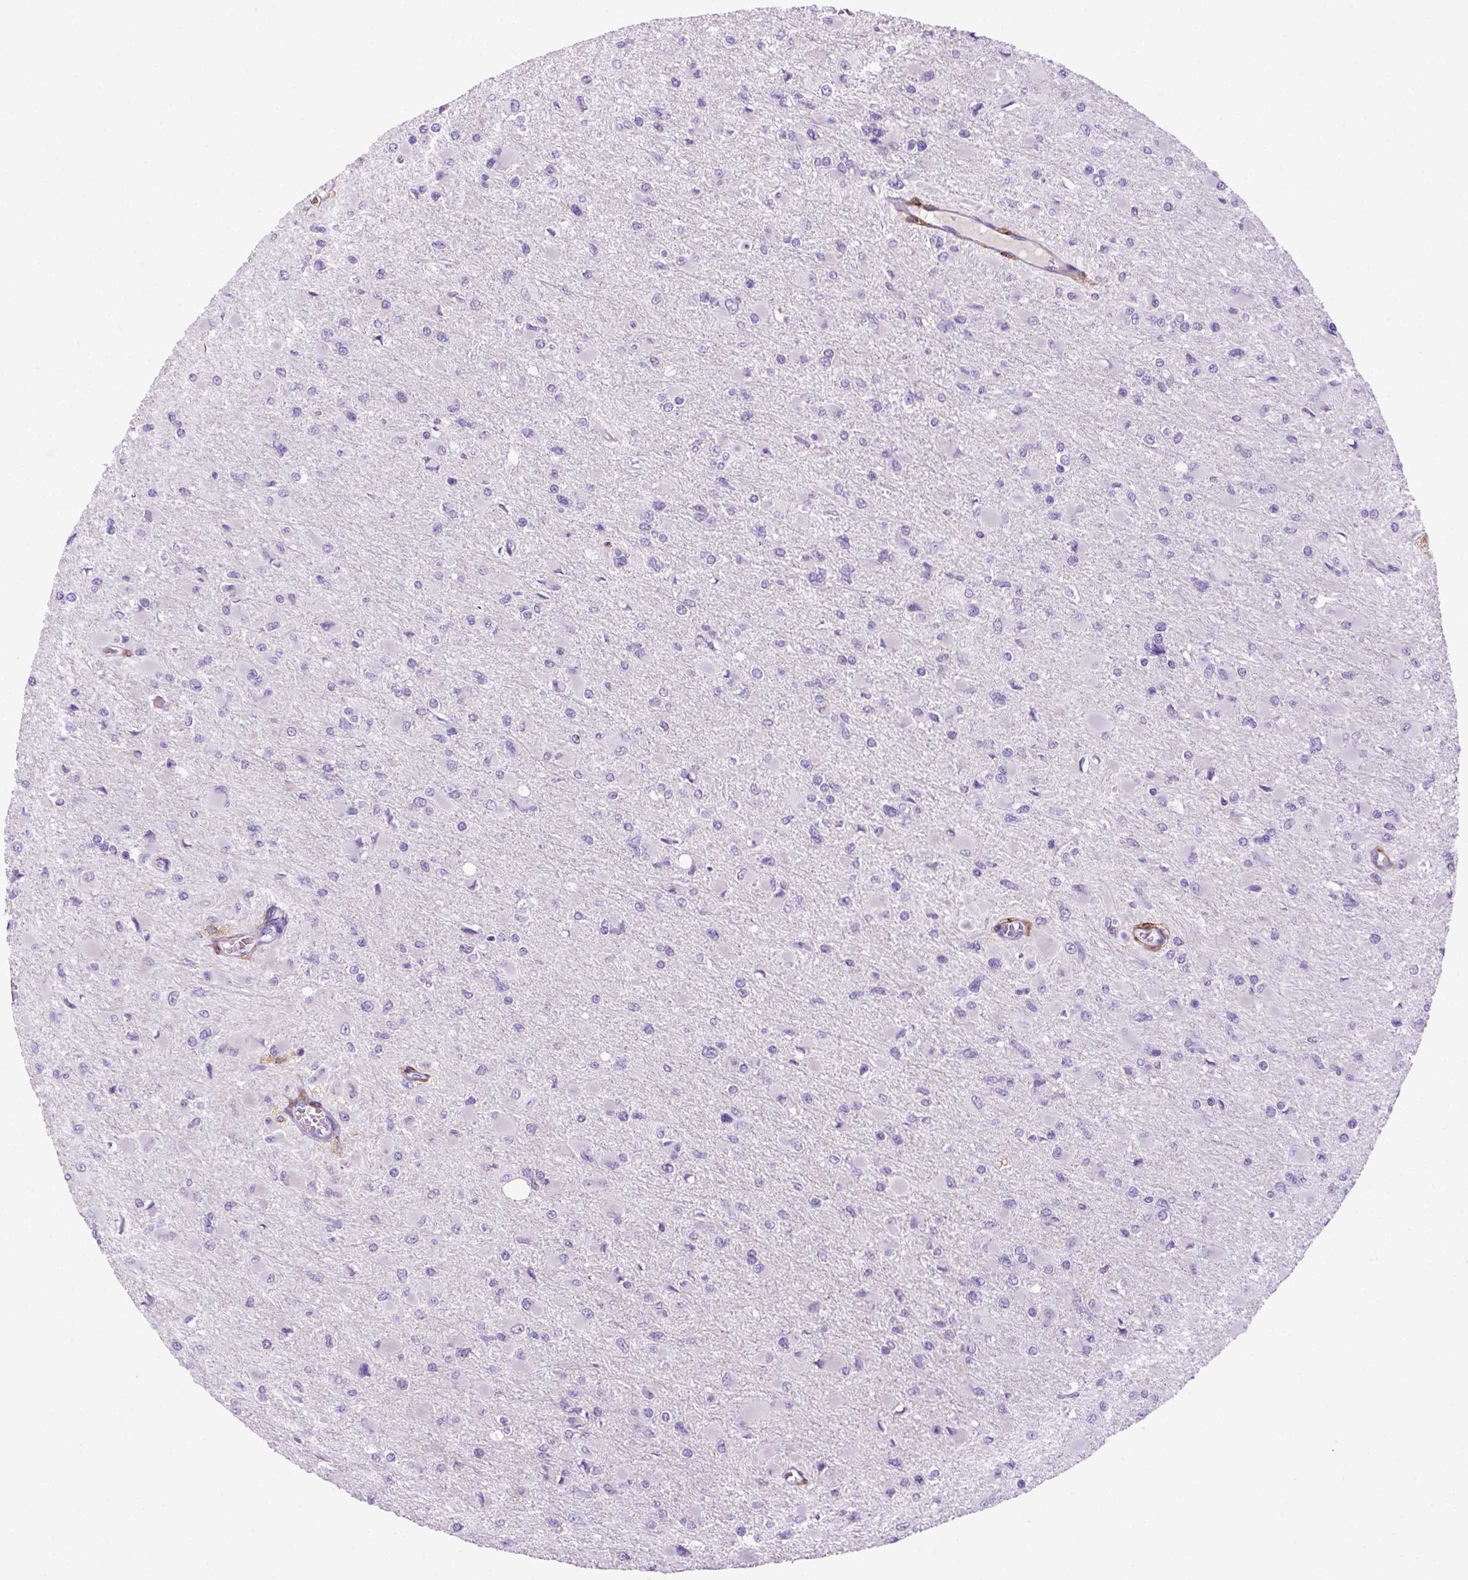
{"staining": {"intensity": "negative", "quantity": "none", "location": "none"}, "tissue": "glioma", "cell_type": "Tumor cells", "image_type": "cancer", "snomed": [{"axis": "morphology", "description": "Glioma, malignant, High grade"}, {"axis": "topography", "description": "Cerebral cortex"}], "caption": "Tumor cells are negative for brown protein staining in malignant glioma (high-grade).", "gene": "CD14", "patient": {"sex": "female", "age": 36}}